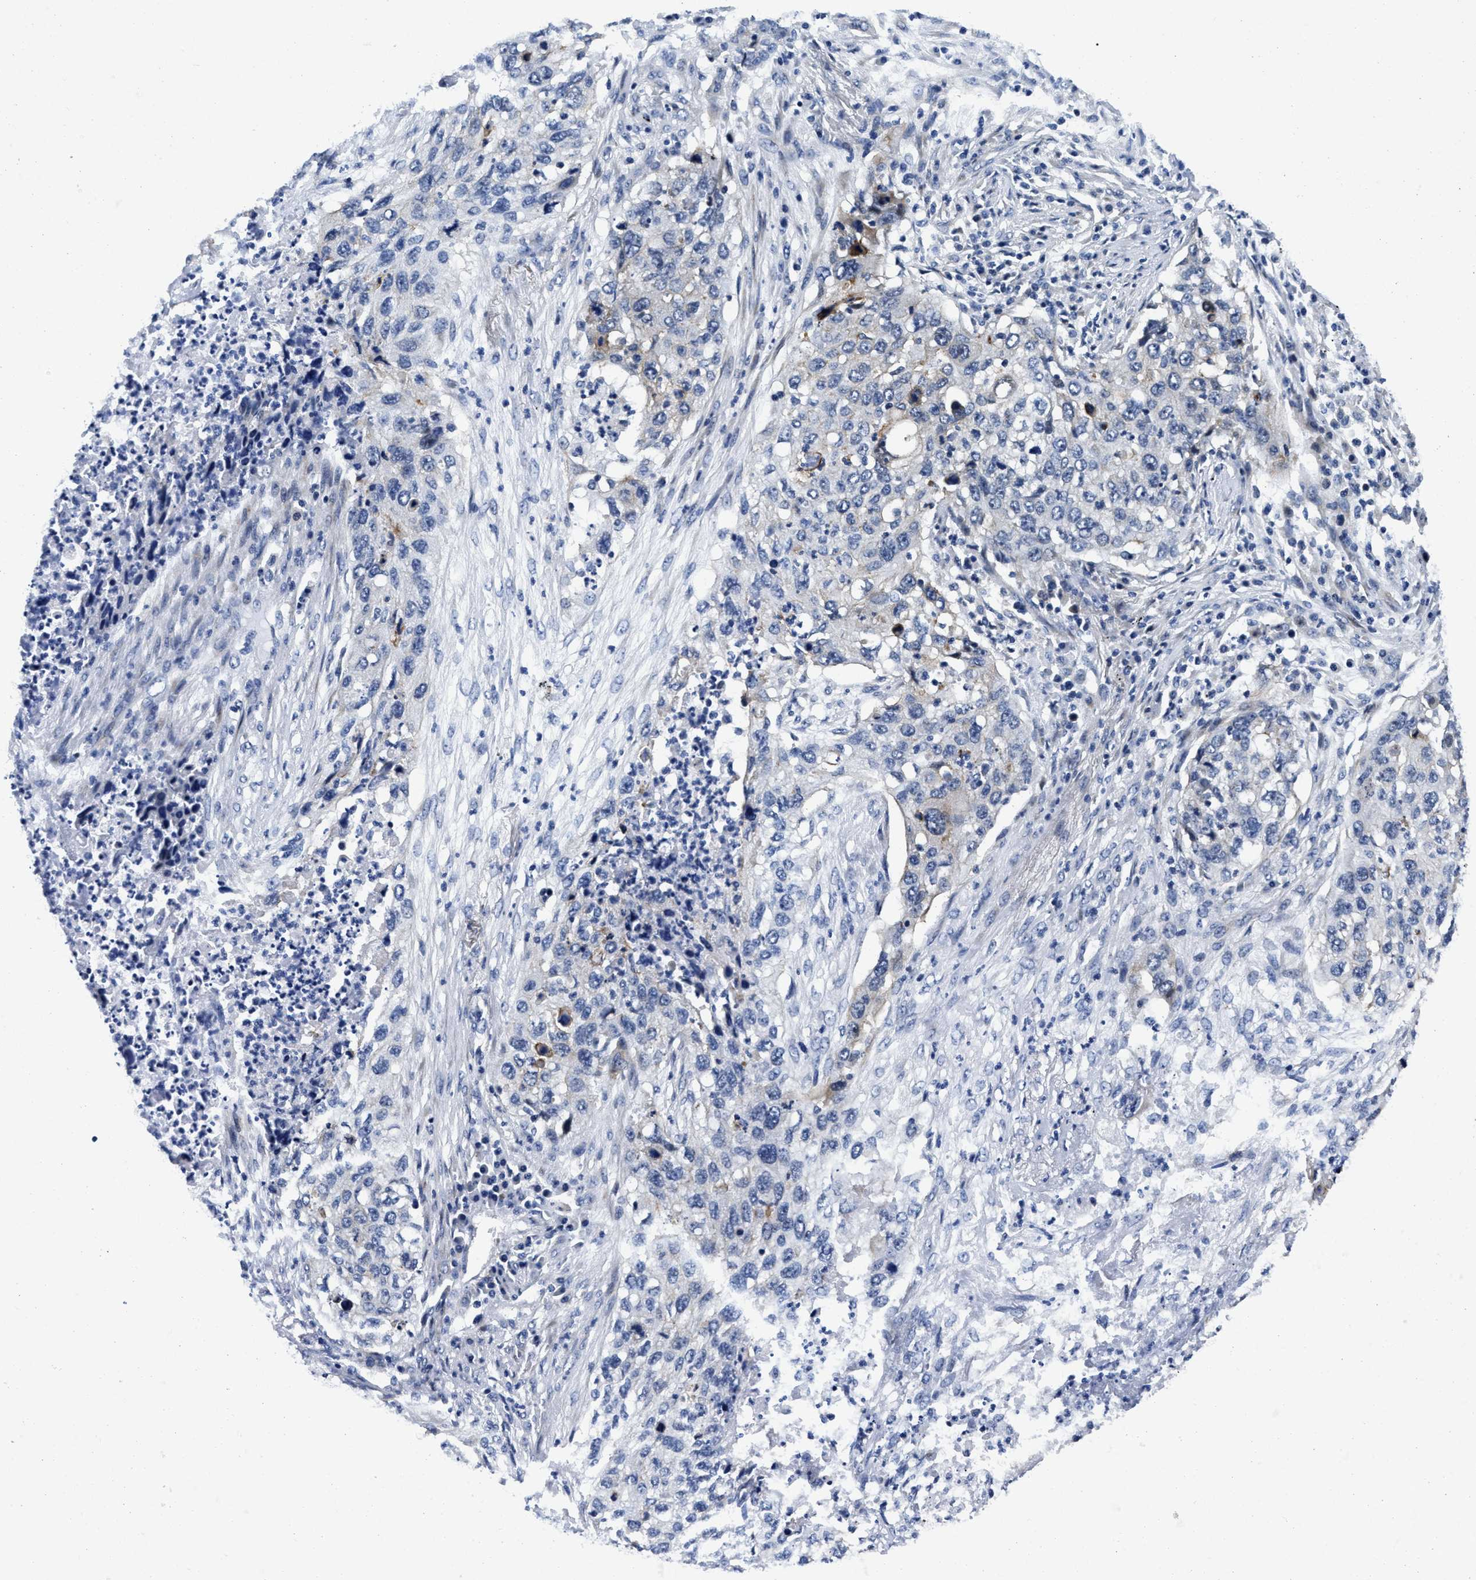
{"staining": {"intensity": "negative", "quantity": "none", "location": "none"}, "tissue": "lung cancer", "cell_type": "Tumor cells", "image_type": "cancer", "snomed": [{"axis": "morphology", "description": "Squamous cell carcinoma, NOS"}, {"axis": "topography", "description": "Lung"}], "caption": "Image shows no significant protein positivity in tumor cells of lung cancer (squamous cell carcinoma).", "gene": "LAD1", "patient": {"sex": "female", "age": 63}}